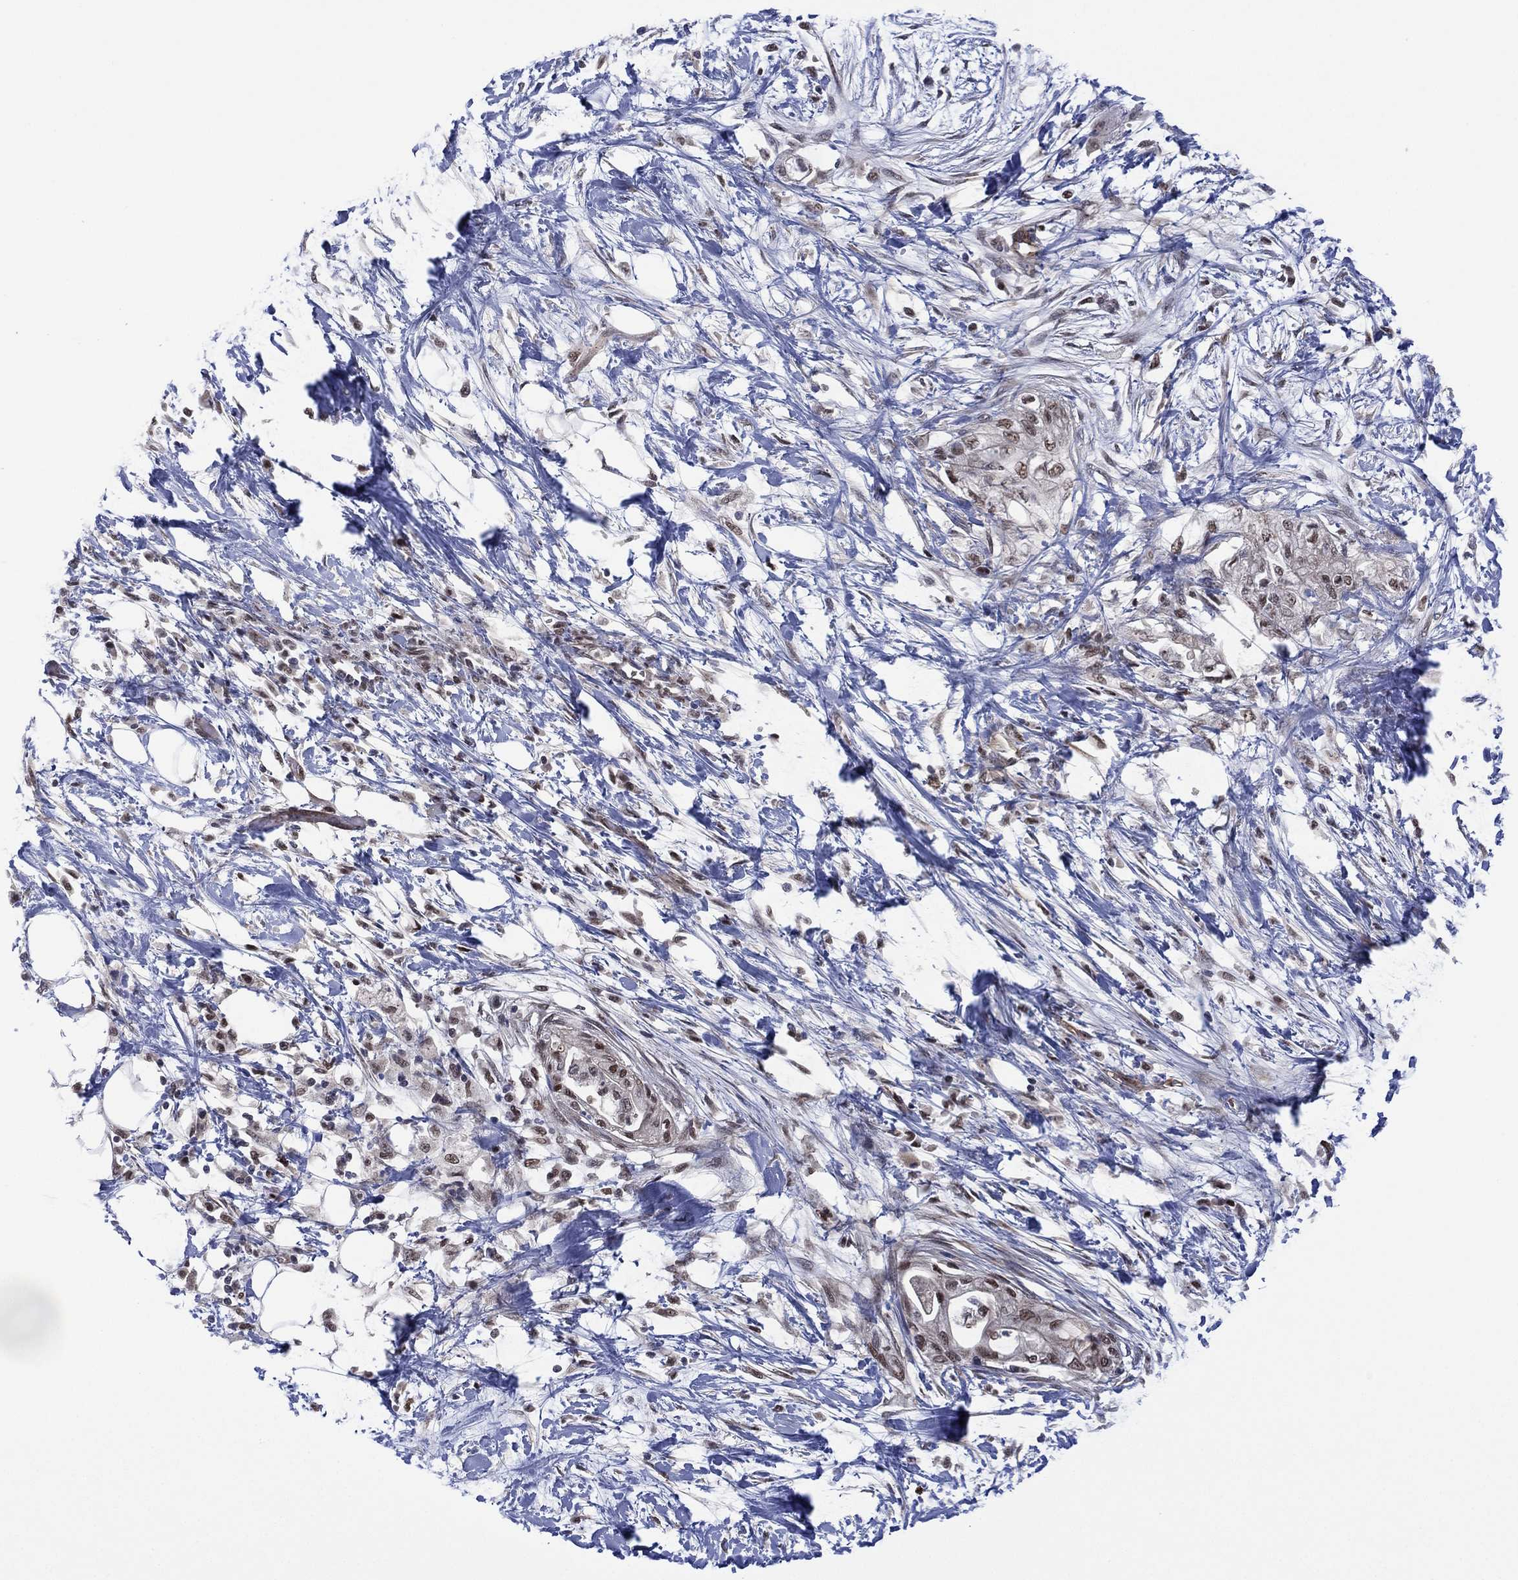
{"staining": {"intensity": "weak", "quantity": "<25%", "location": "nuclear"}, "tissue": "pancreatic cancer", "cell_type": "Tumor cells", "image_type": "cancer", "snomed": [{"axis": "morphology", "description": "Normal tissue, NOS"}, {"axis": "morphology", "description": "Adenocarcinoma, NOS"}, {"axis": "topography", "description": "Pancreas"}, {"axis": "topography", "description": "Duodenum"}], "caption": "The histopathology image shows no significant staining in tumor cells of pancreatic cancer (adenocarcinoma).", "gene": "GSE1", "patient": {"sex": "female", "age": 60}}